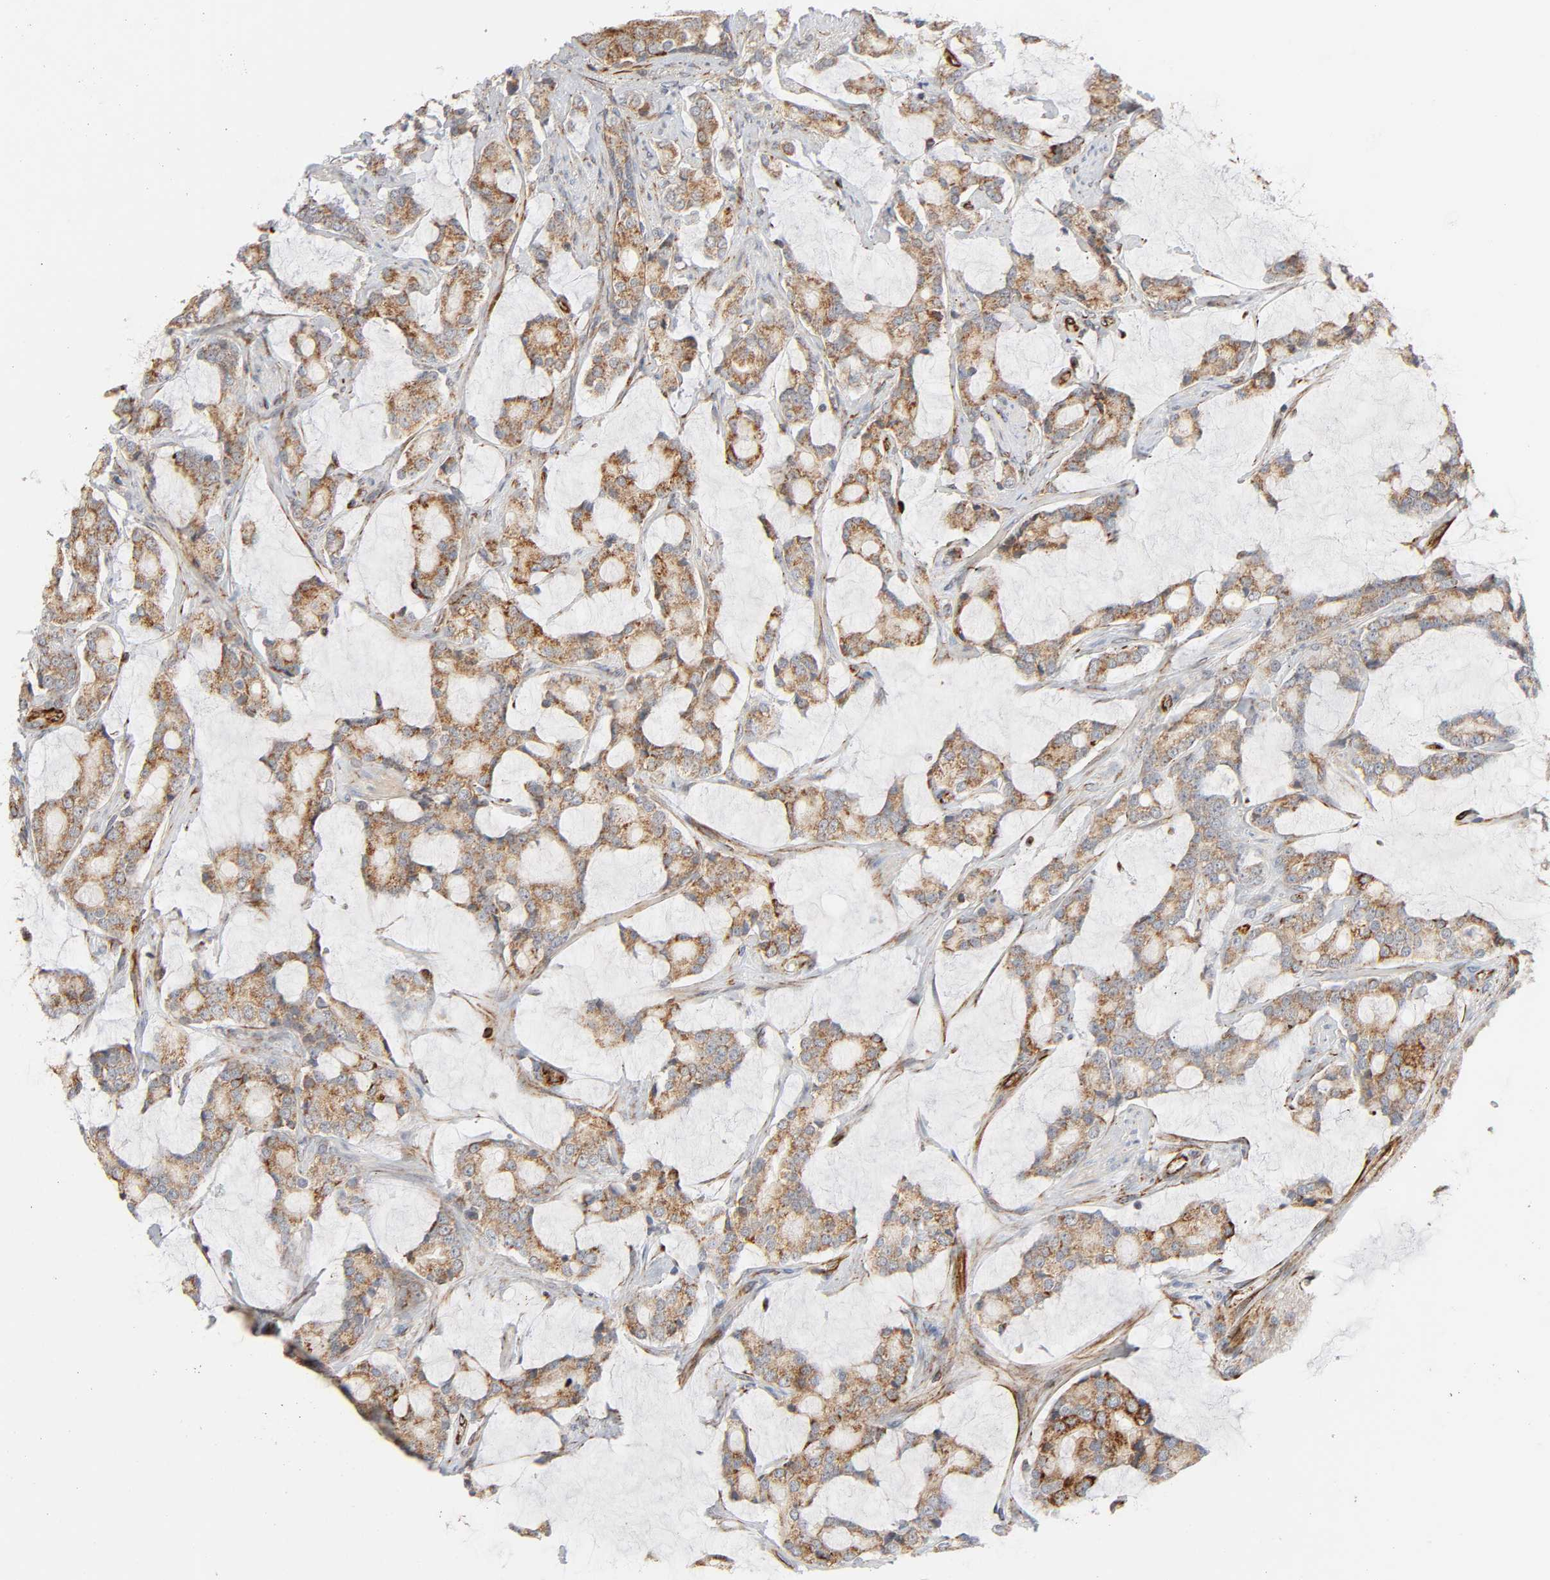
{"staining": {"intensity": "moderate", "quantity": ">75%", "location": "cytoplasmic/membranous"}, "tissue": "prostate cancer", "cell_type": "Tumor cells", "image_type": "cancer", "snomed": [{"axis": "morphology", "description": "Adenocarcinoma, Low grade"}, {"axis": "topography", "description": "Prostate"}], "caption": "The image reveals immunohistochemical staining of prostate cancer. There is moderate cytoplasmic/membranous staining is seen in about >75% of tumor cells.", "gene": "REEP6", "patient": {"sex": "male", "age": 58}}